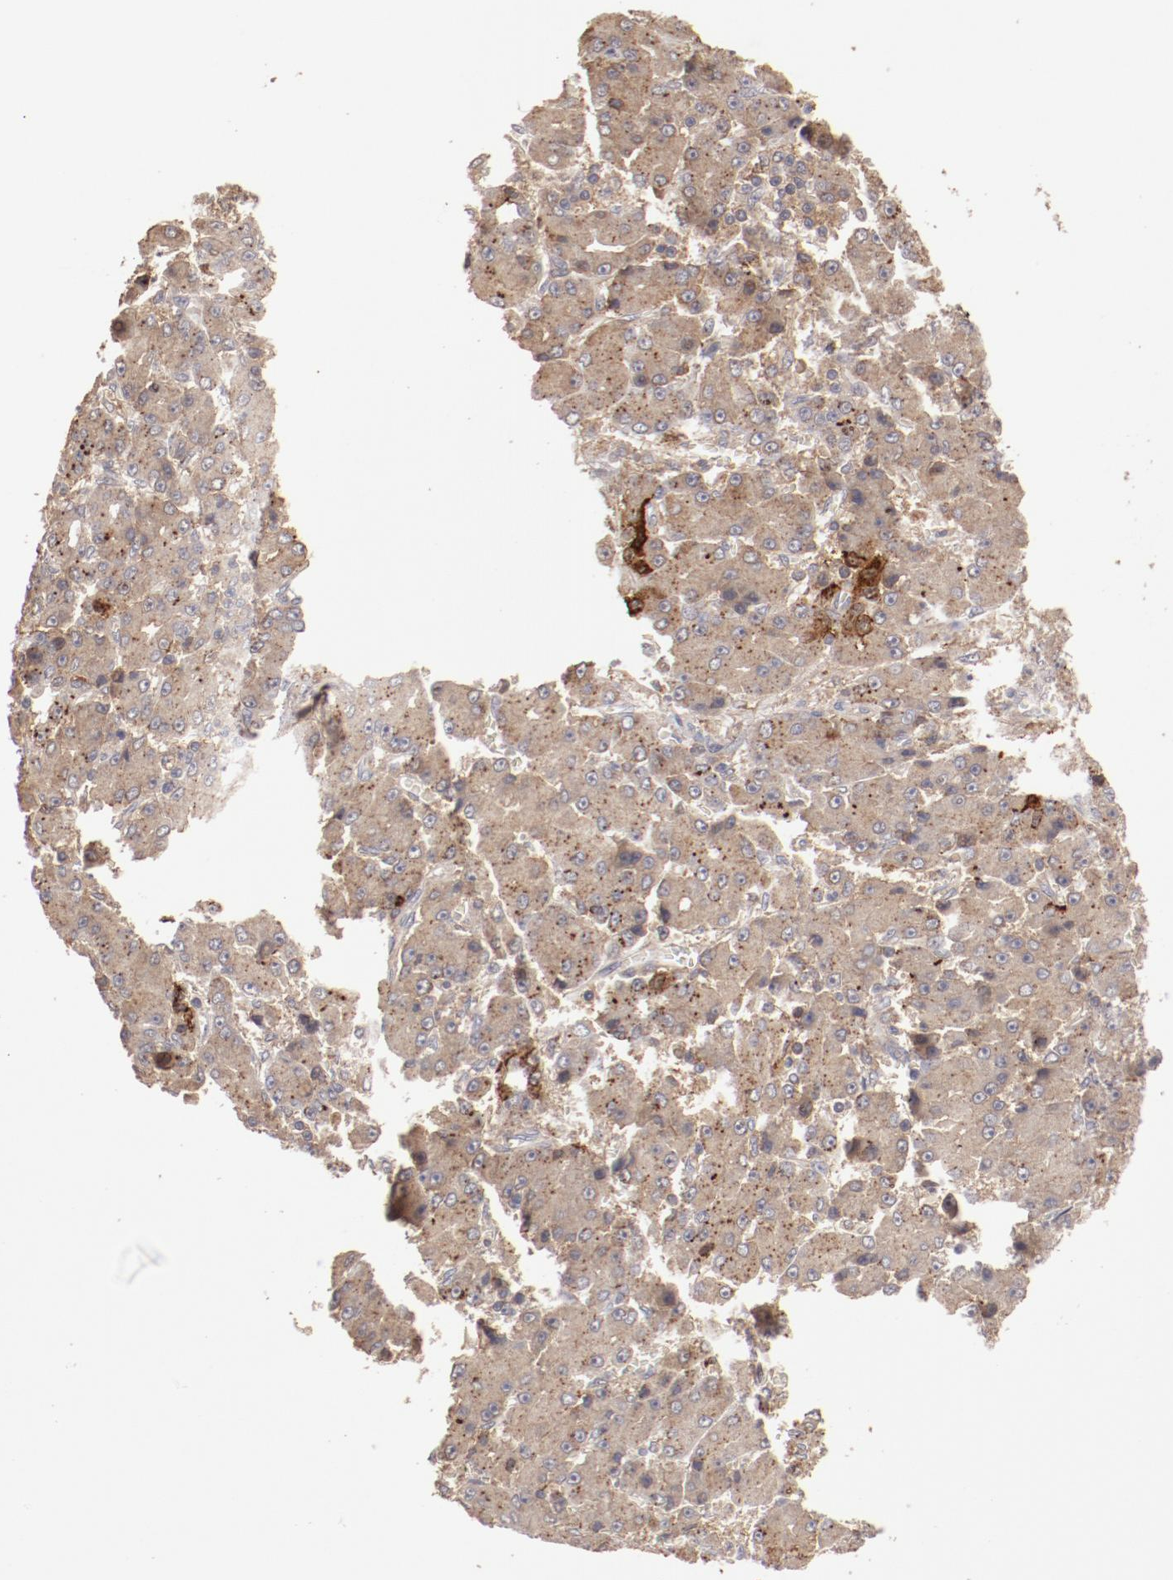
{"staining": {"intensity": "moderate", "quantity": ">75%", "location": "cytoplasmic/membranous"}, "tissue": "liver cancer", "cell_type": "Tumor cells", "image_type": "cancer", "snomed": [{"axis": "morphology", "description": "Carcinoma, Hepatocellular, NOS"}, {"axis": "topography", "description": "Liver"}], "caption": "Immunohistochemistry of human liver hepatocellular carcinoma shows medium levels of moderate cytoplasmic/membranous staining in approximately >75% of tumor cells.", "gene": "LRRC75B", "patient": {"sex": "male", "age": 69}}